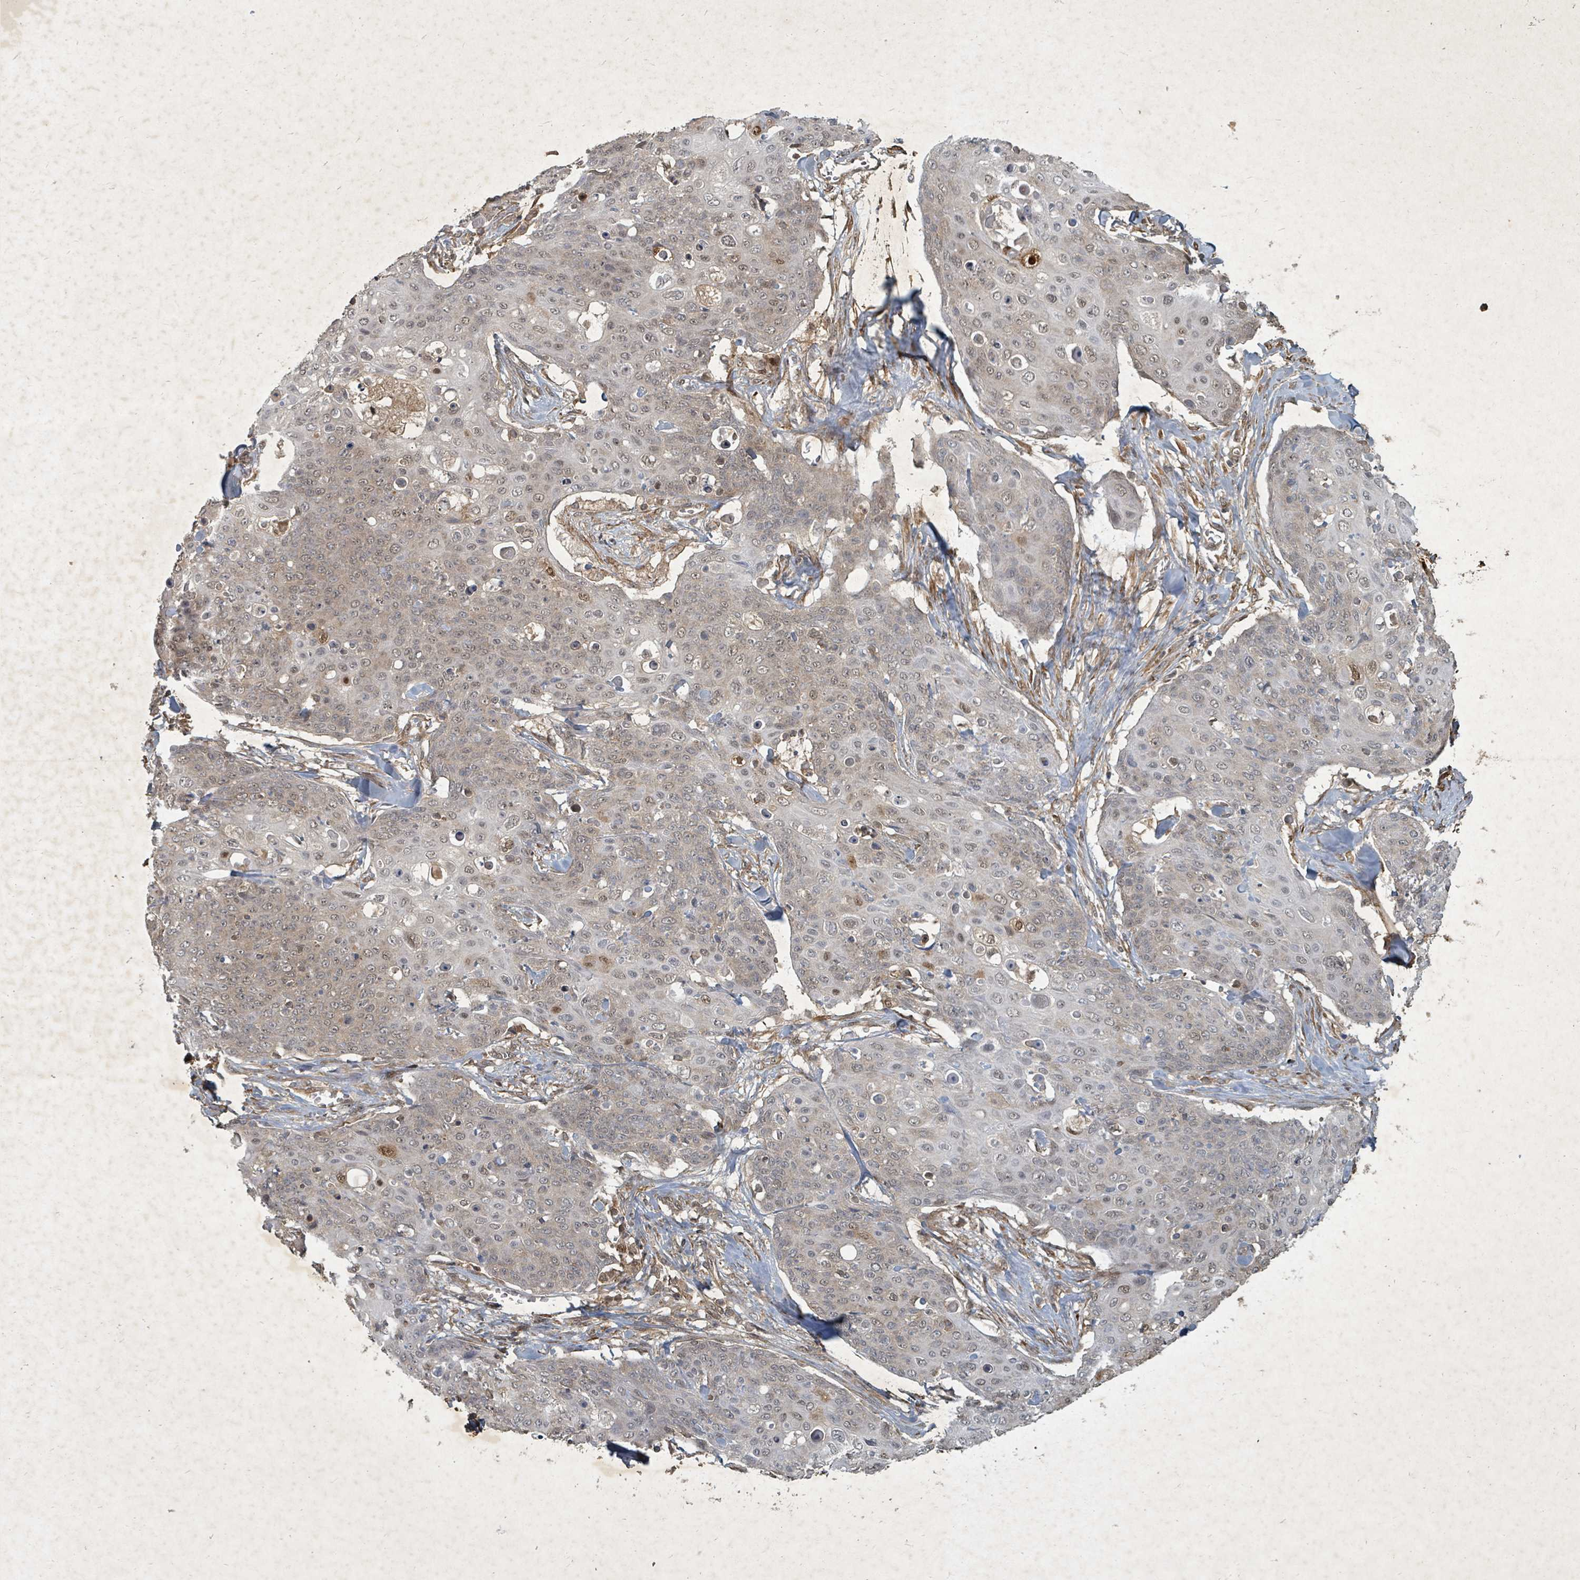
{"staining": {"intensity": "moderate", "quantity": "<25%", "location": "nuclear"}, "tissue": "skin cancer", "cell_type": "Tumor cells", "image_type": "cancer", "snomed": [{"axis": "morphology", "description": "Squamous cell carcinoma, NOS"}, {"axis": "topography", "description": "Skin"}, {"axis": "topography", "description": "Vulva"}], "caption": "Immunohistochemical staining of skin cancer demonstrates moderate nuclear protein positivity in about <25% of tumor cells.", "gene": "KDM4E", "patient": {"sex": "female", "age": 85}}